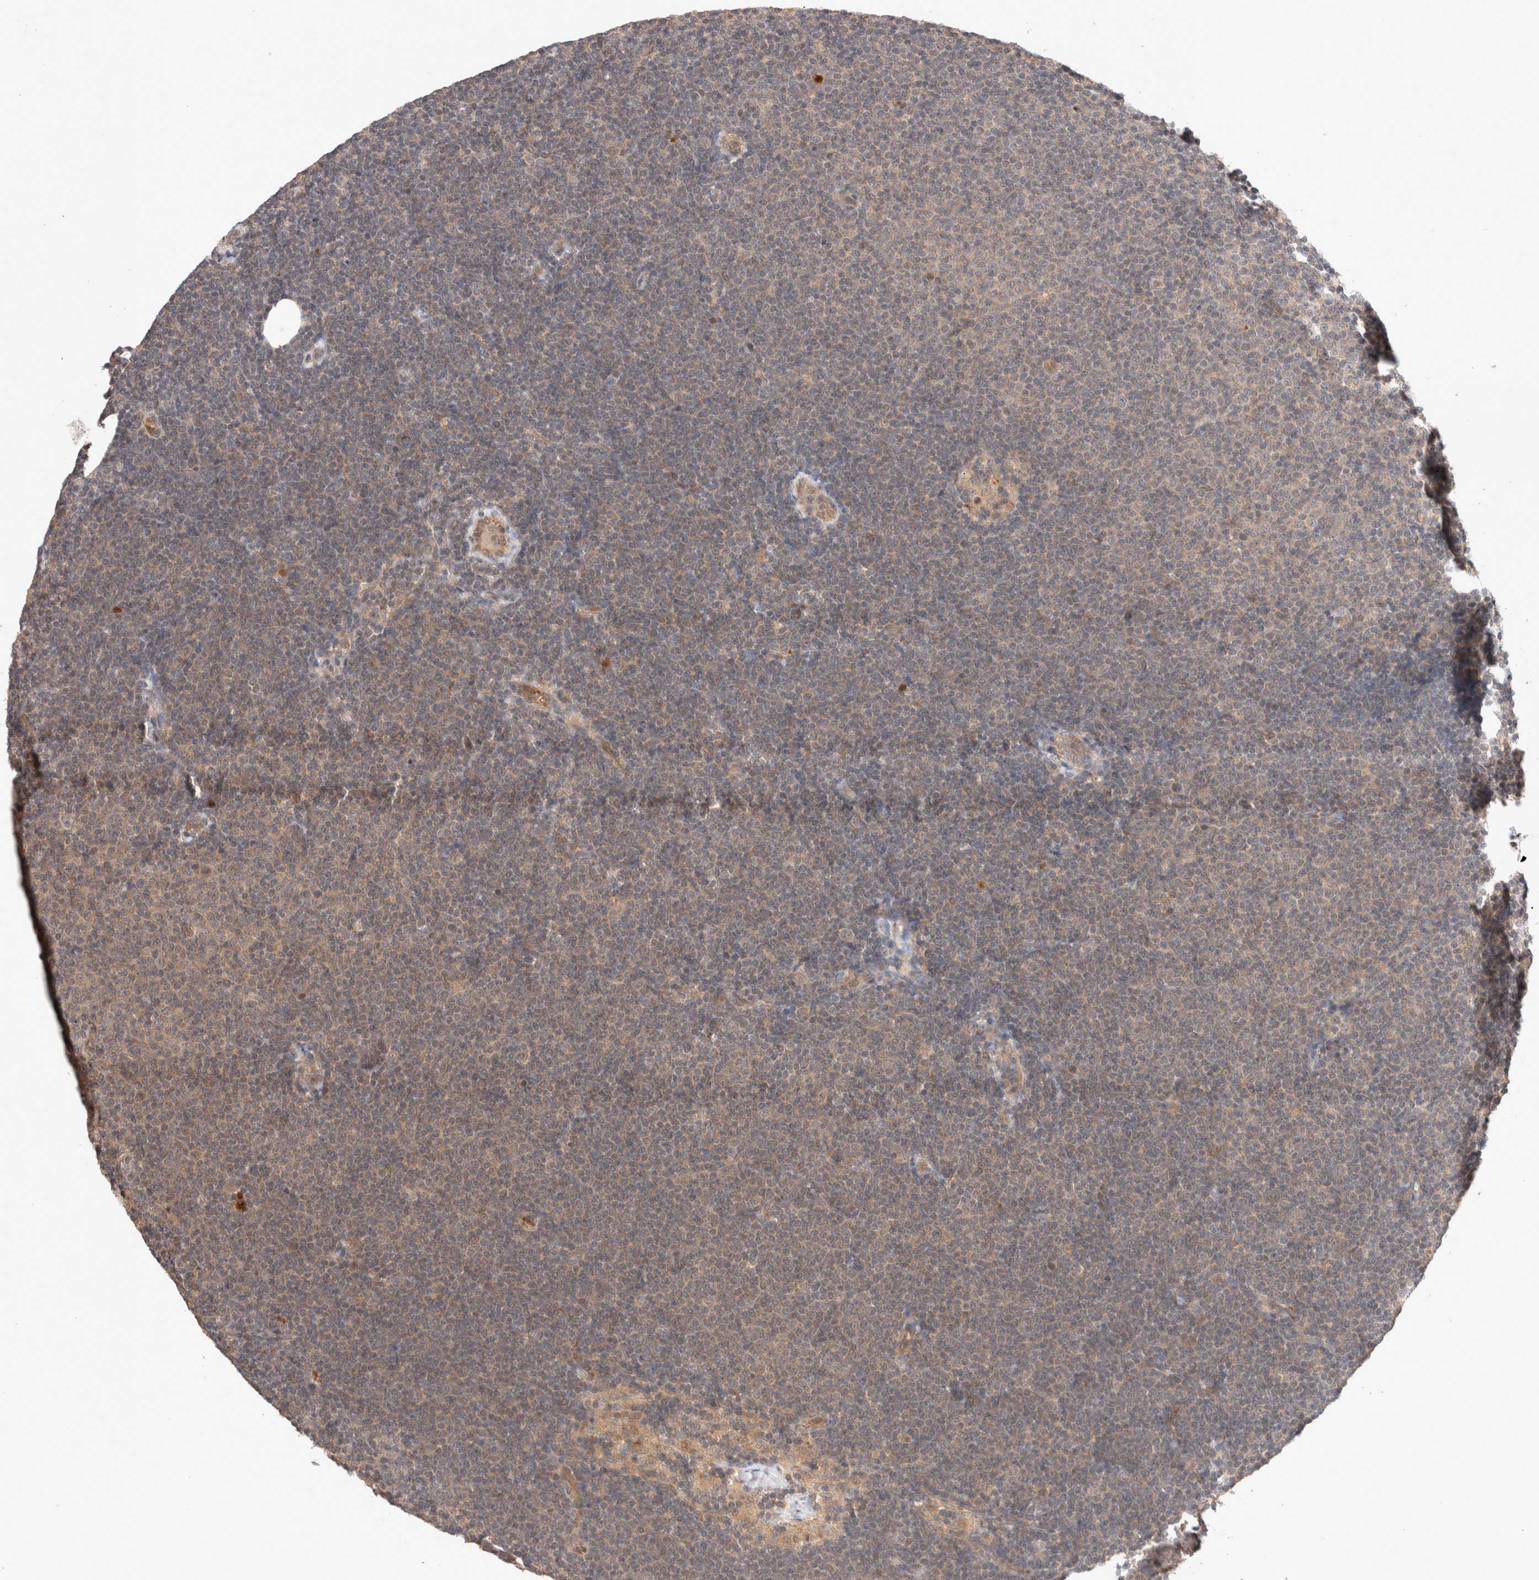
{"staining": {"intensity": "weak", "quantity": ">75%", "location": "cytoplasmic/membranous"}, "tissue": "lymphoma", "cell_type": "Tumor cells", "image_type": "cancer", "snomed": [{"axis": "morphology", "description": "Malignant lymphoma, non-Hodgkin's type, Low grade"}, {"axis": "topography", "description": "Lymph node"}], "caption": "A low amount of weak cytoplasmic/membranous expression is appreciated in approximately >75% of tumor cells in lymphoma tissue.", "gene": "KLHL20", "patient": {"sex": "female", "age": 53}}